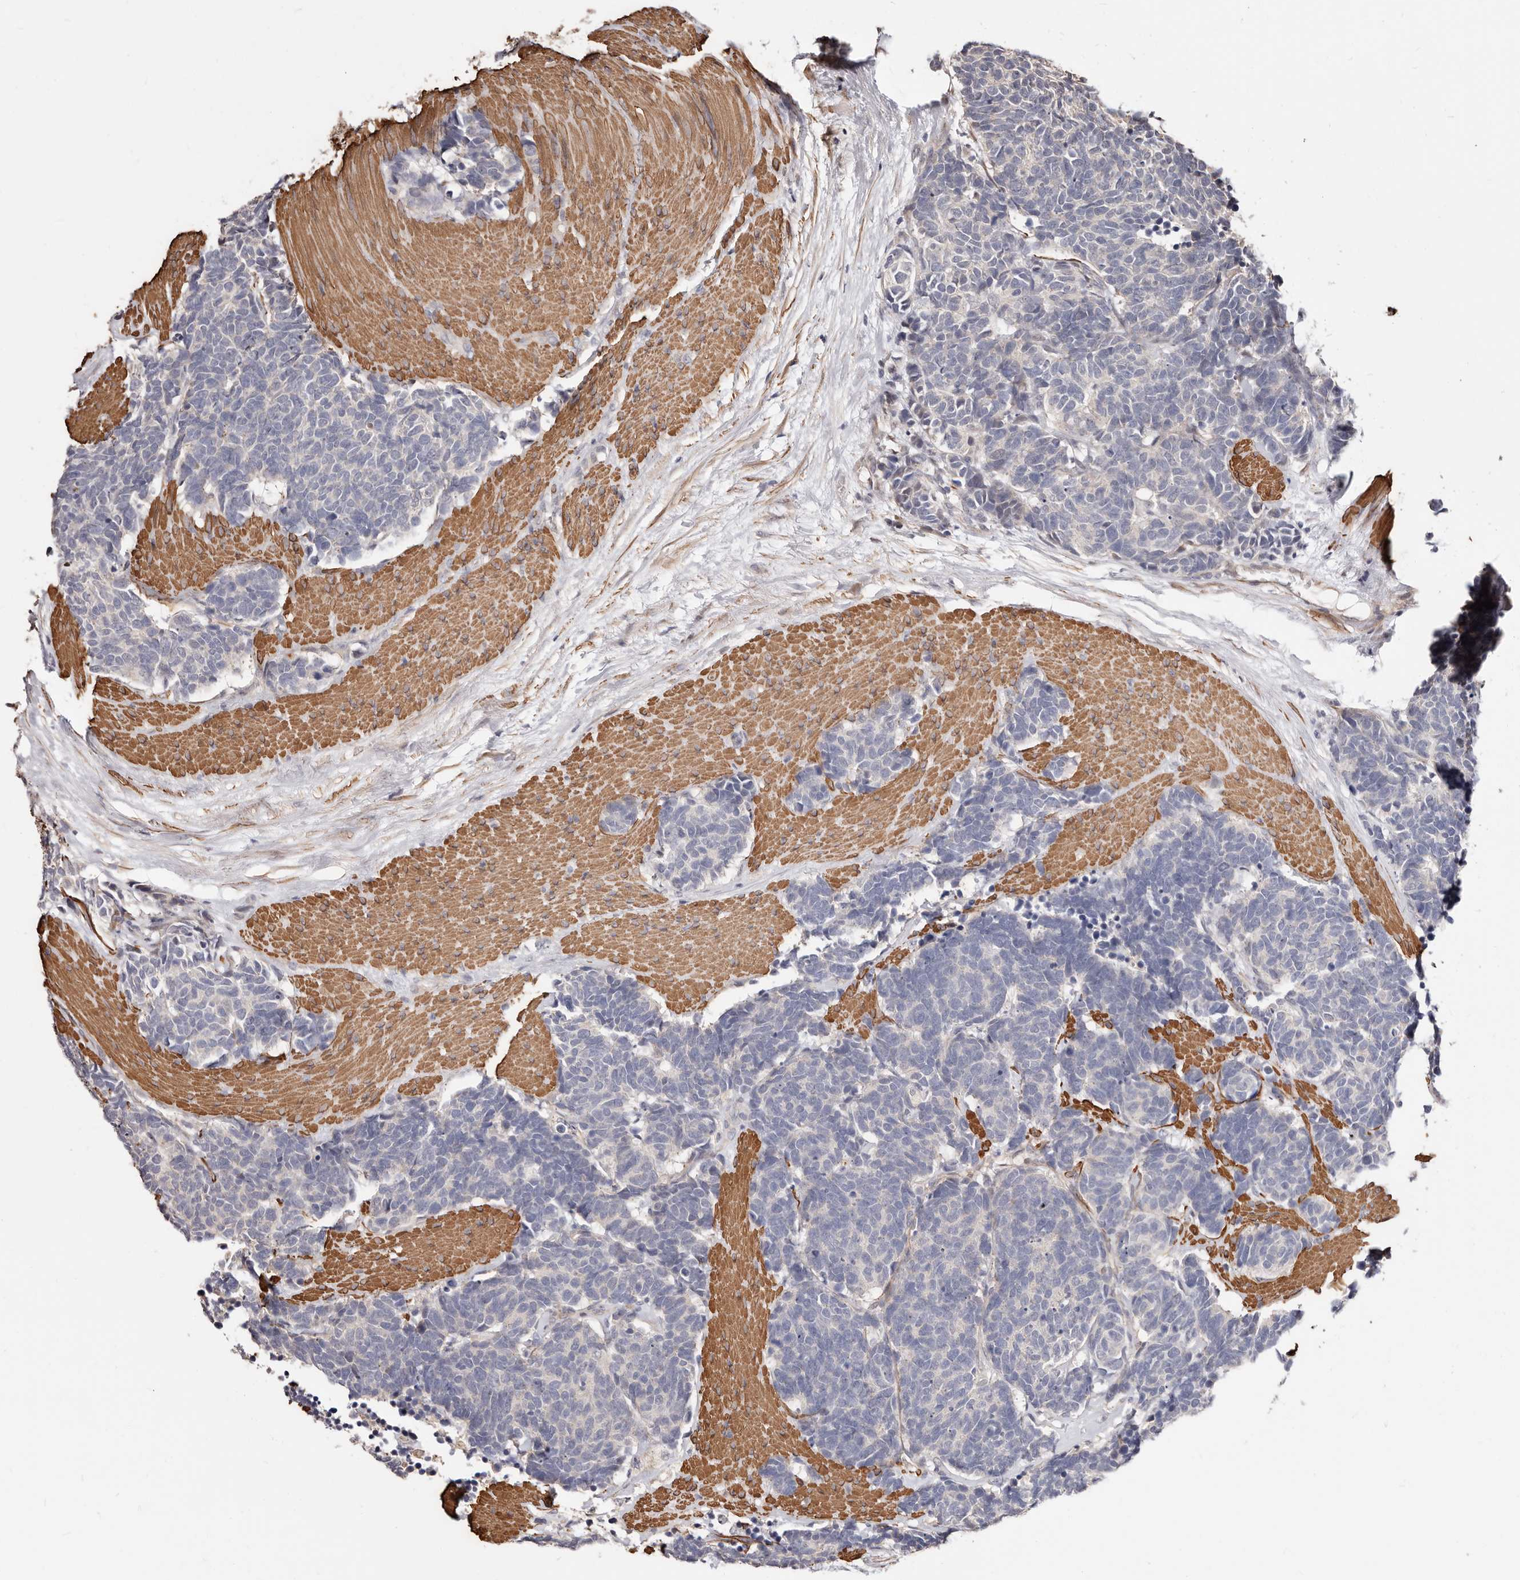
{"staining": {"intensity": "negative", "quantity": "none", "location": "none"}, "tissue": "carcinoid", "cell_type": "Tumor cells", "image_type": "cancer", "snomed": [{"axis": "morphology", "description": "Carcinoma, NOS"}, {"axis": "morphology", "description": "Carcinoid, malignant, NOS"}, {"axis": "topography", "description": "Urinary bladder"}], "caption": "There is no significant staining in tumor cells of carcinoid.", "gene": "TRIP13", "patient": {"sex": "male", "age": 57}}